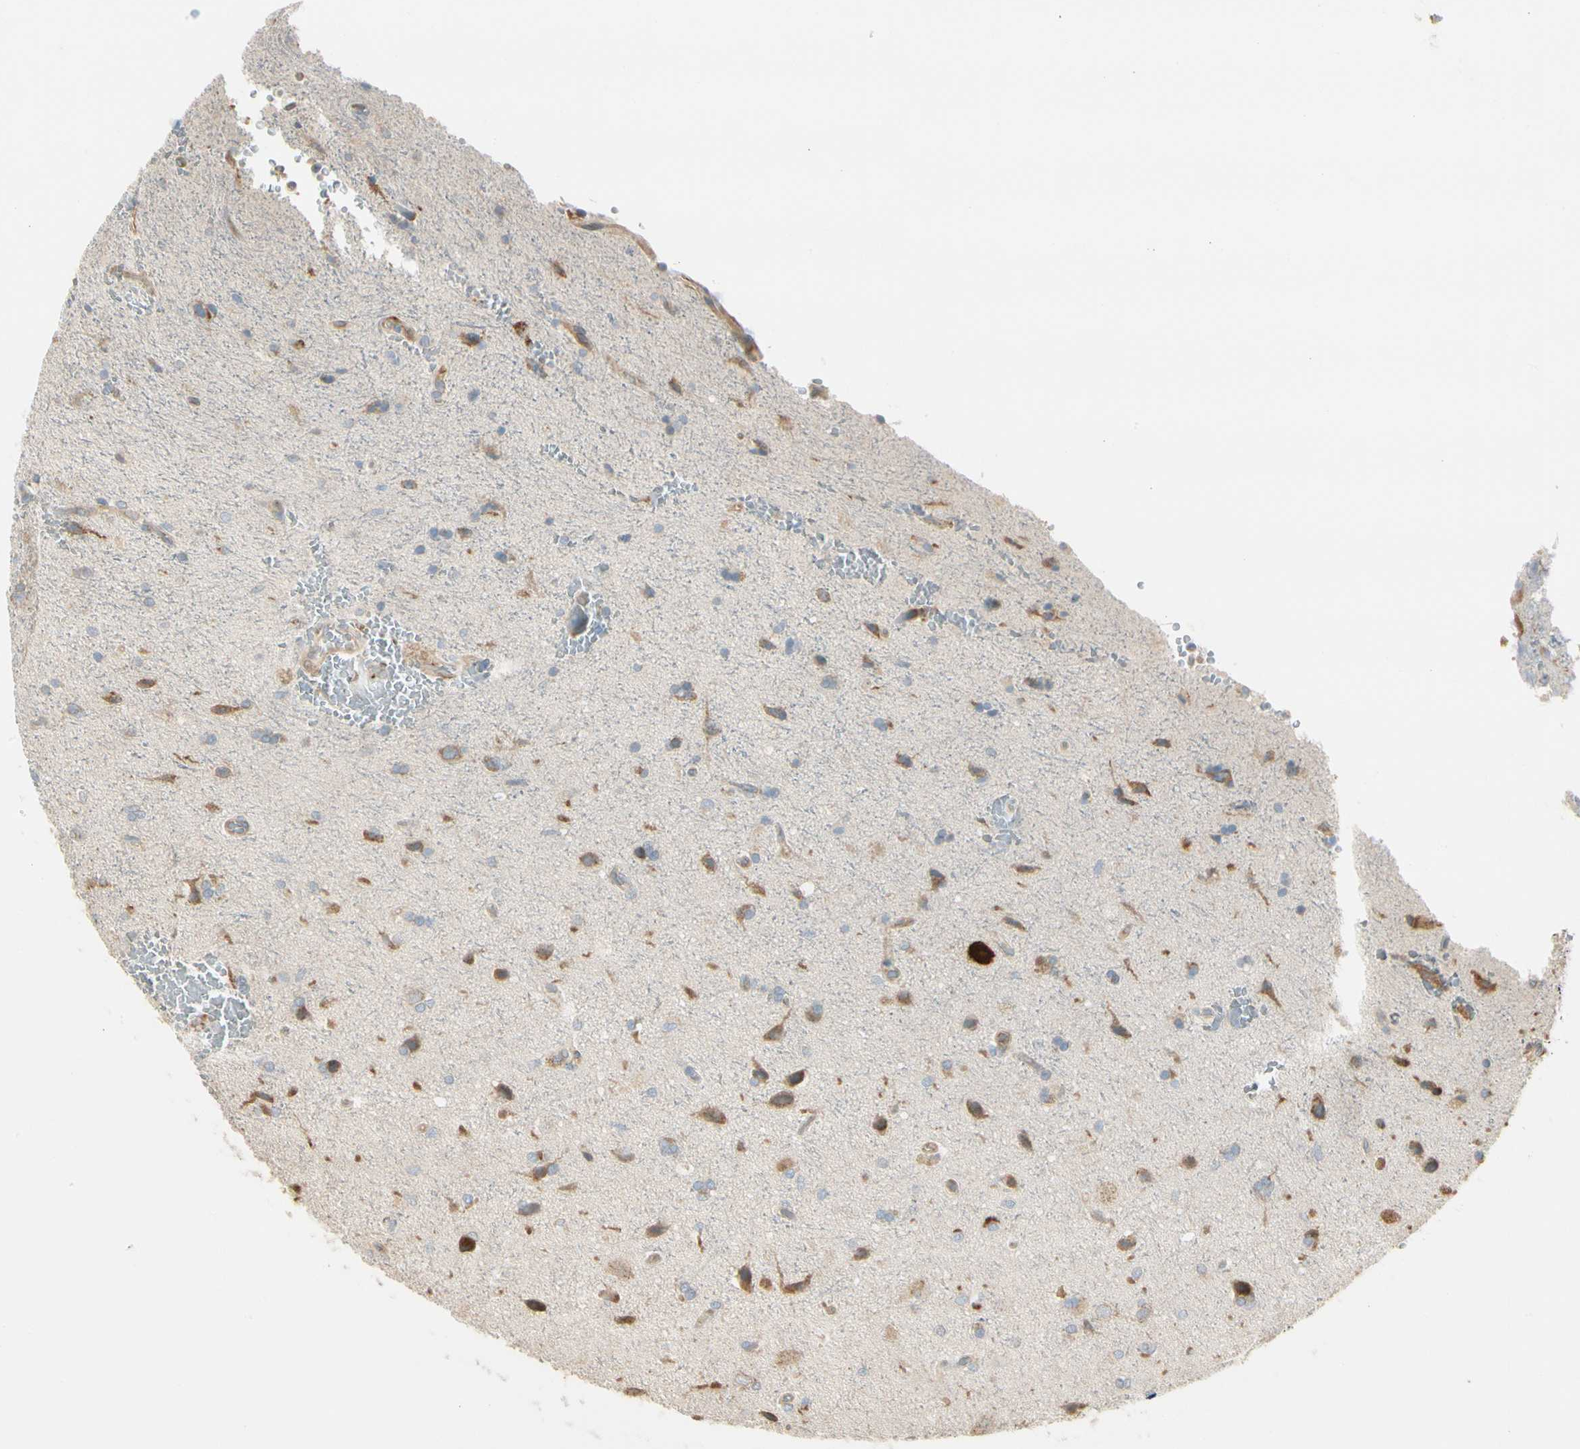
{"staining": {"intensity": "moderate", "quantity": "<25%", "location": "cytoplasmic/membranous"}, "tissue": "glioma", "cell_type": "Tumor cells", "image_type": "cancer", "snomed": [{"axis": "morphology", "description": "Glioma, malignant, High grade"}, {"axis": "topography", "description": "Brain"}], "caption": "About <25% of tumor cells in human glioma exhibit moderate cytoplasmic/membranous protein staining as visualized by brown immunohistochemical staining.", "gene": "NUCB2", "patient": {"sex": "male", "age": 71}}